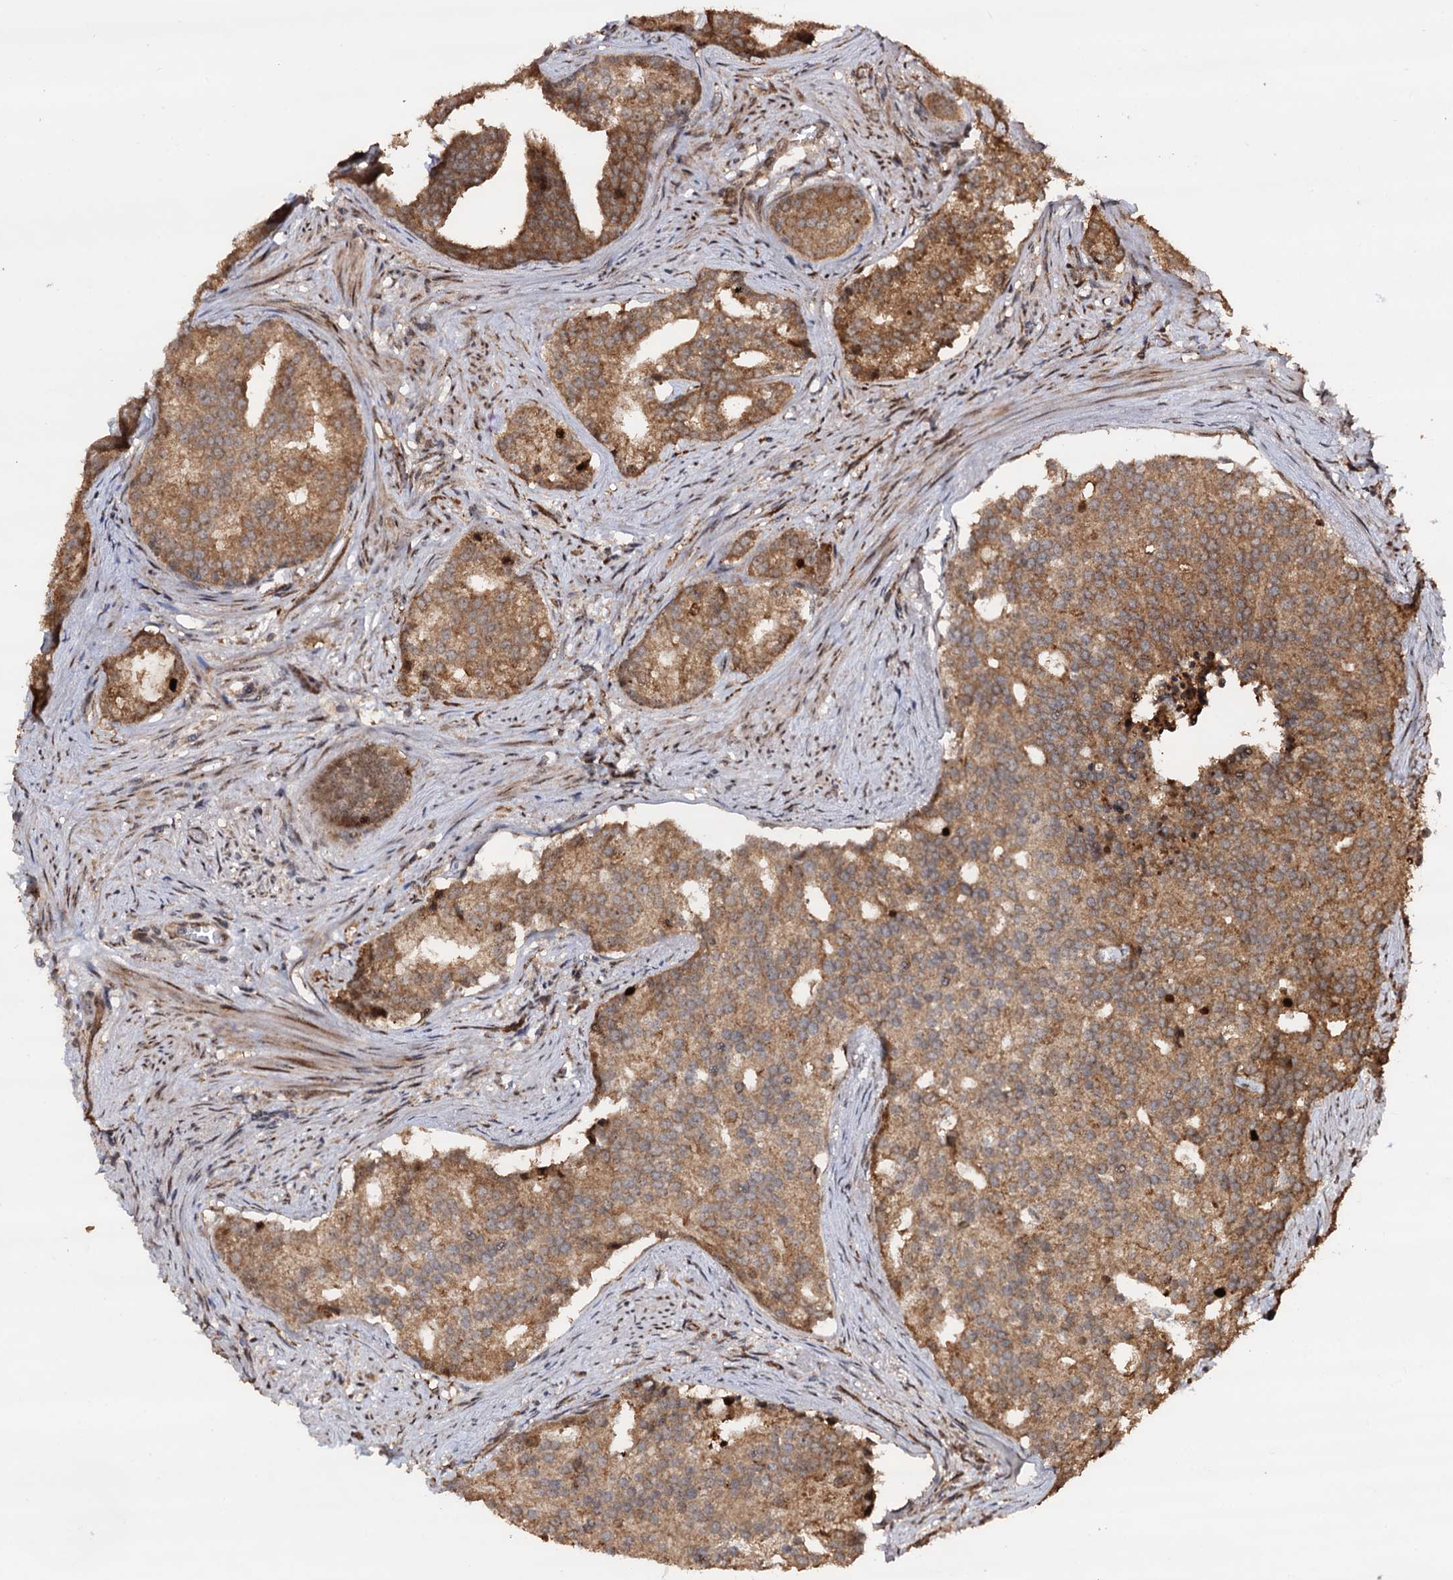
{"staining": {"intensity": "moderate", "quantity": ">75%", "location": "cytoplasmic/membranous"}, "tissue": "prostate cancer", "cell_type": "Tumor cells", "image_type": "cancer", "snomed": [{"axis": "morphology", "description": "Adenocarcinoma, Low grade"}, {"axis": "topography", "description": "Prostate"}], "caption": "Moderate cytoplasmic/membranous expression for a protein is seen in approximately >75% of tumor cells of prostate cancer (low-grade adenocarcinoma) using IHC.", "gene": "PIGB", "patient": {"sex": "male", "age": 71}}